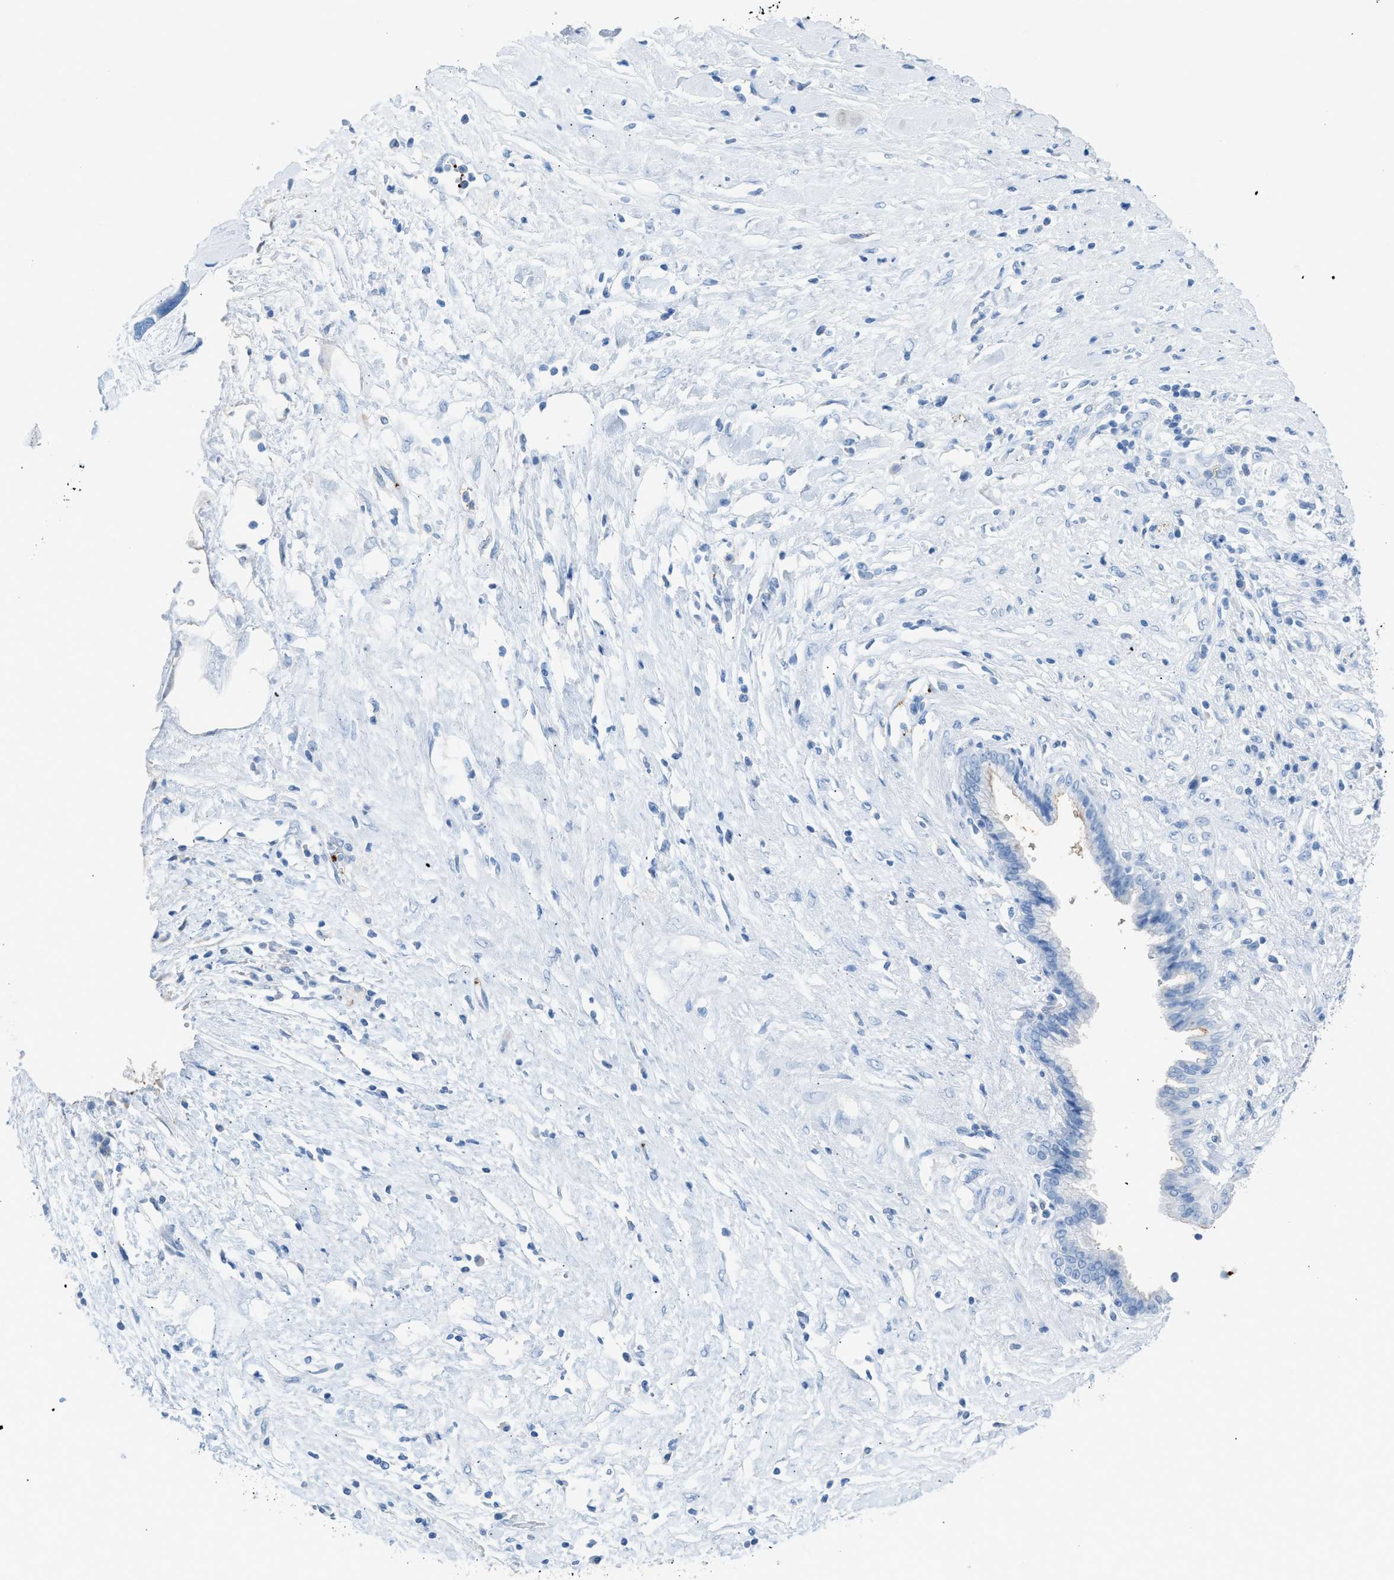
{"staining": {"intensity": "negative", "quantity": "none", "location": "none"}, "tissue": "pancreatic cancer", "cell_type": "Tumor cells", "image_type": "cancer", "snomed": [{"axis": "morphology", "description": "Adenocarcinoma, NOS"}, {"axis": "topography", "description": "Pancreas"}], "caption": "A micrograph of human pancreatic cancer (adenocarcinoma) is negative for staining in tumor cells.", "gene": "FAIM2", "patient": {"sex": "female", "age": 56}}